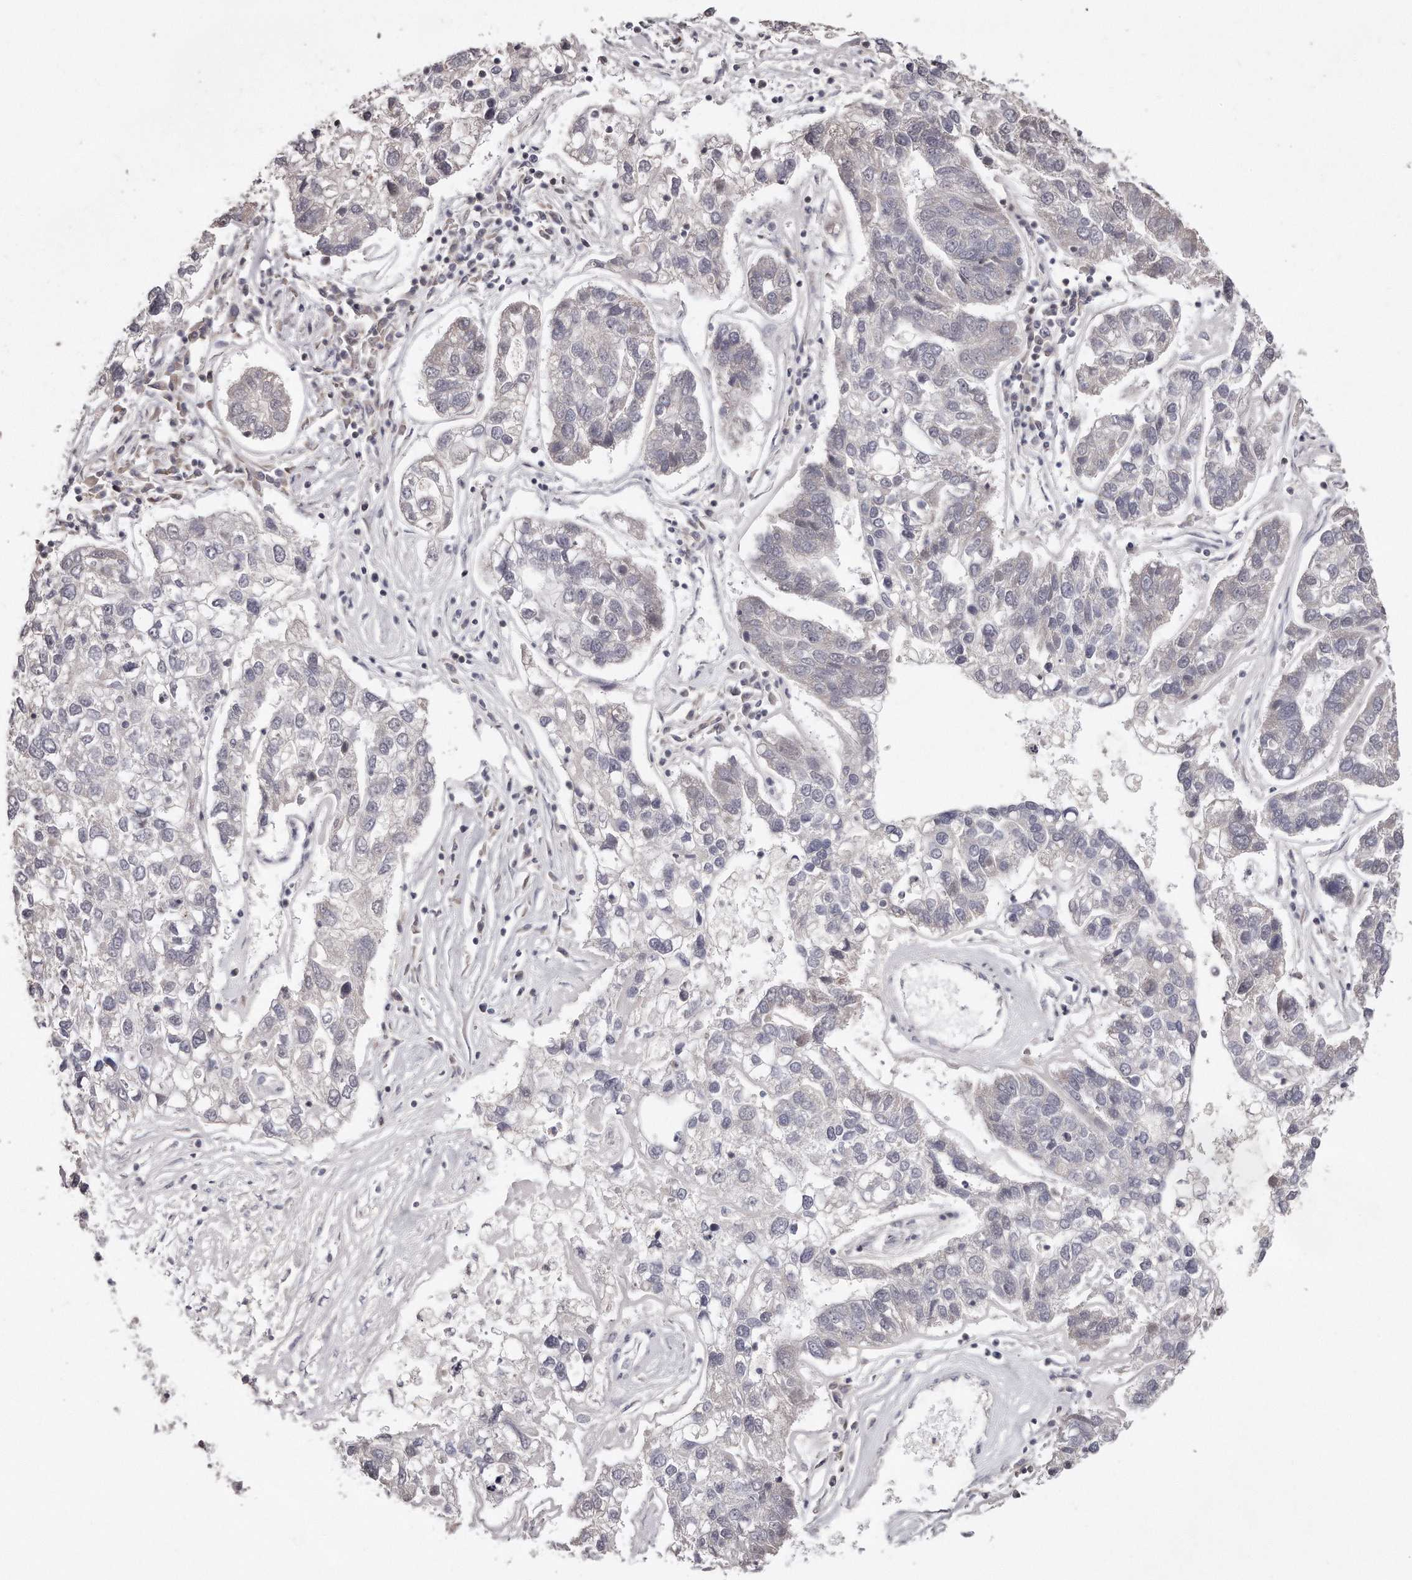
{"staining": {"intensity": "negative", "quantity": "none", "location": "none"}, "tissue": "pancreatic cancer", "cell_type": "Tumor cells", "image_type": "cancer", "snomed": [{"axis": "morphology", "description": "Adenocarcinoma, NOS"}, {"axis": "topography", "description": "Pancreas"}], "caption": "Micrograph shows no protein positivity in tumor cells of adenocarcinoma (pancreatic) tissue.", "gene": "TTLL4", "patient": {"sex": "female", "age": 61}}